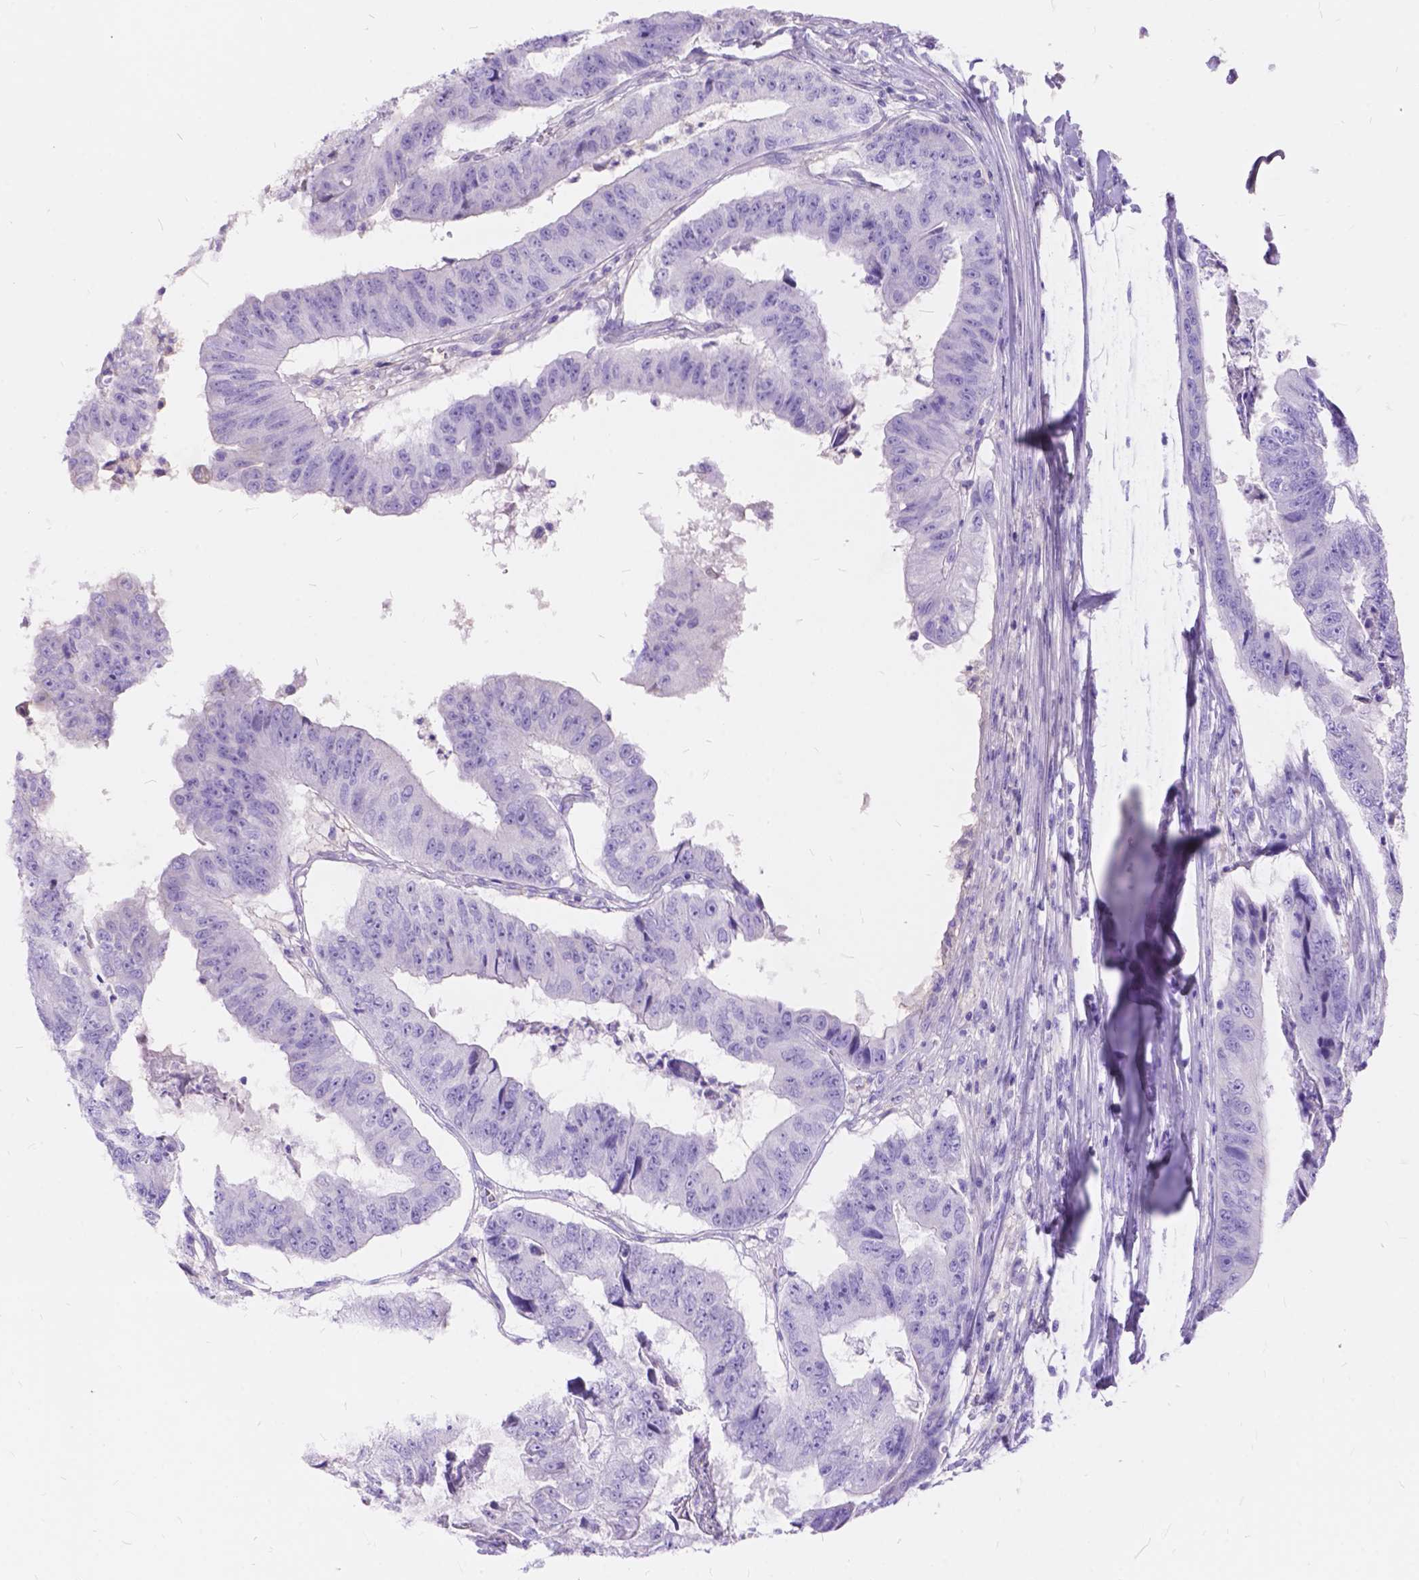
{"staining": {"intensity": "negative", "quantity": "none", "location": "none"}, "tissue": "colorectal cancer", "cell_type": "Tumor cells", "image_type": "cancer", "snomed": [{"axis": "morphology", "description": "Adenocarcinoma, NOS"}, {"axis": "topography", "description": "Colon"}], "caption": "IHC image of neoplastic tissue: human adenocarcinoma (colorectal) stained with DAB (3,3'-diaminobenzidine) exhibits no significant protein staining in tumor cells.", "gene": "FOXL2", "patient": {"sex": "female", "age": 67}}